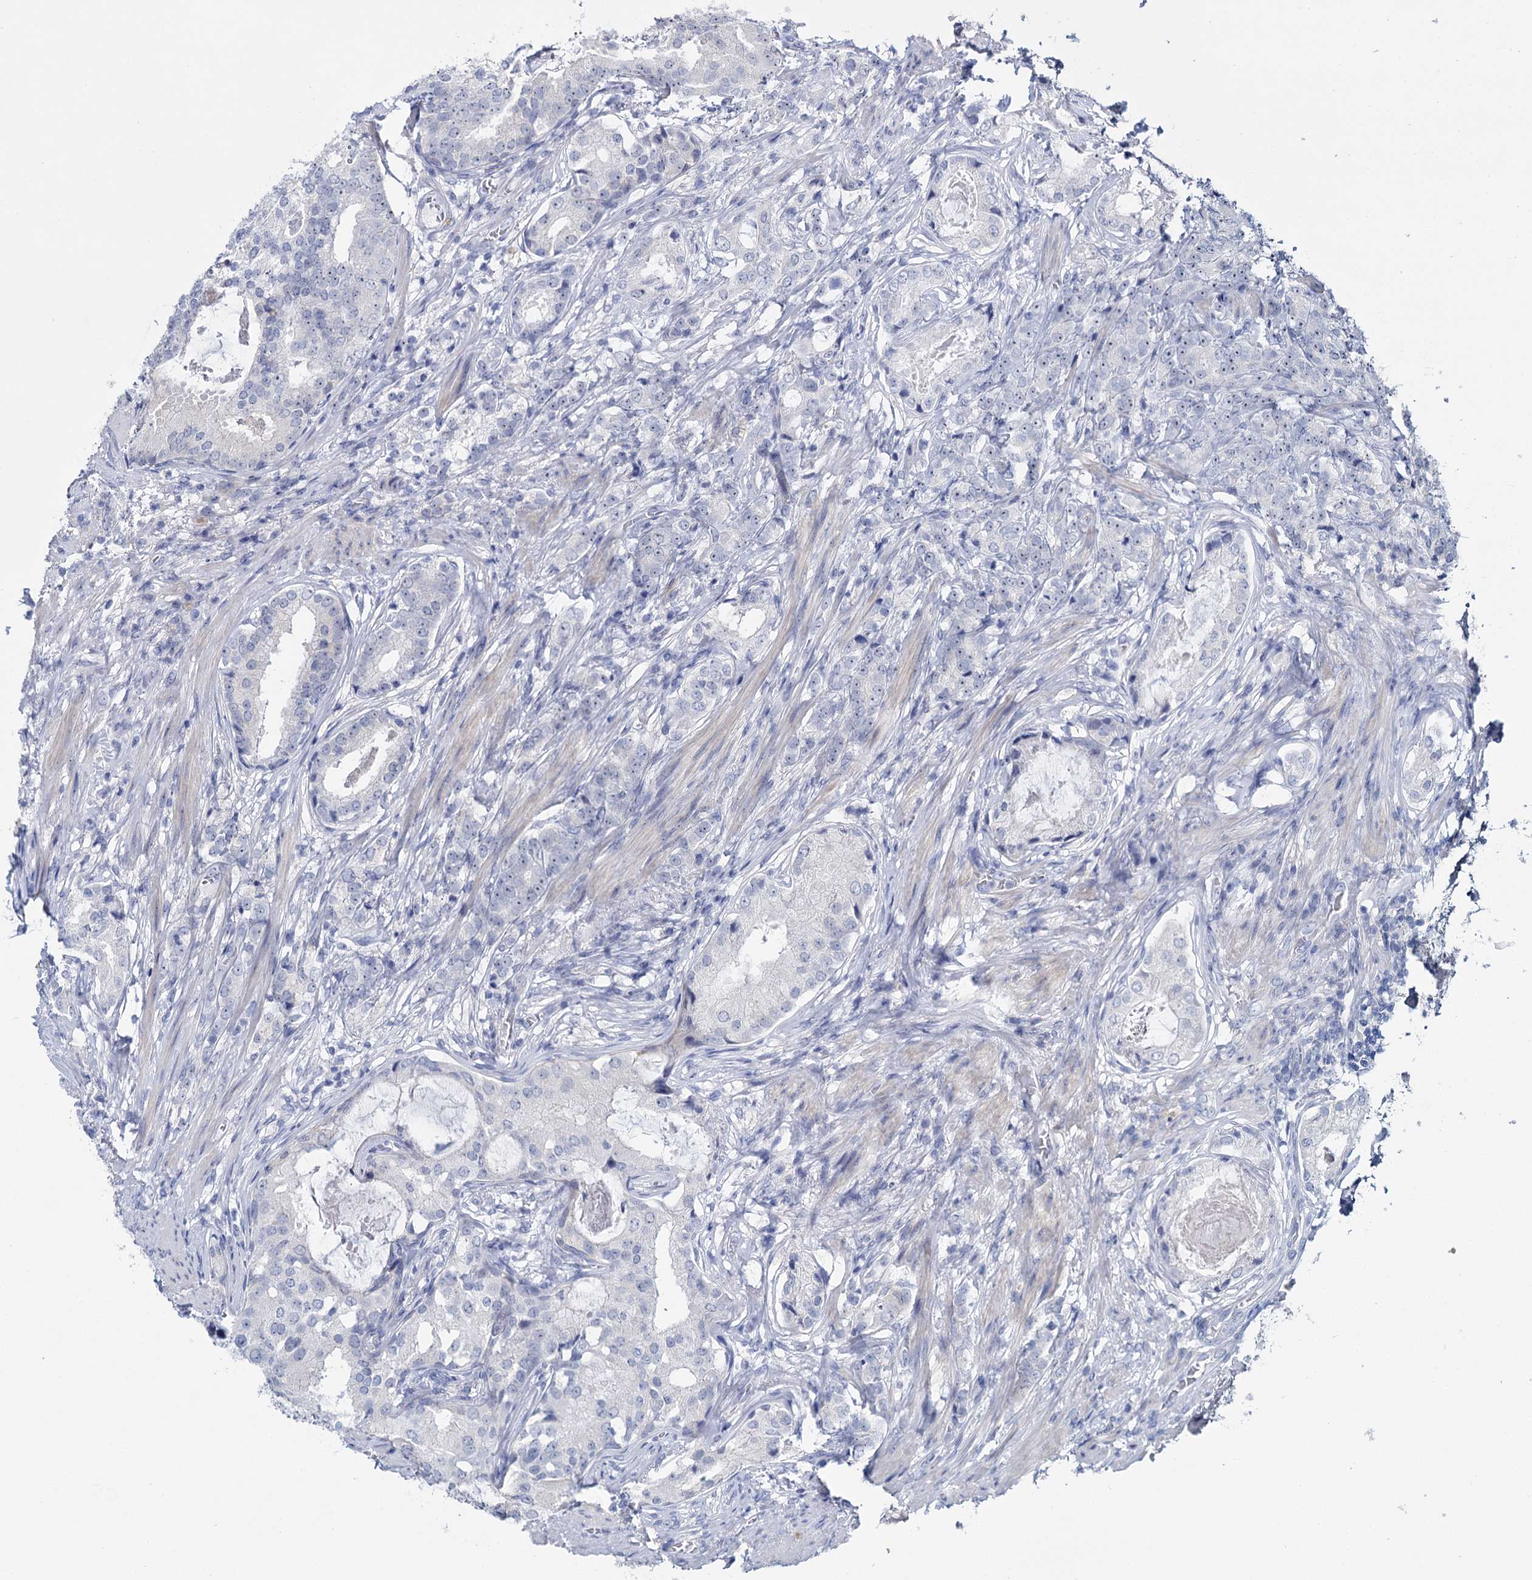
{"staining": {"intensity": "negative", "quantity": "none", "location": "none"}, "tissue": "prostate cancer", "cell_type": "Tumor cells", "image_type": "cancer", "snomed": [{"axis": "morphology", "description": "Adenocarcinoma, Low grade"}, {"axis": "topography", "description": "Prostate"}], "caption": "Immunohistochemical staining of human prostate adenocarcinoma (low-grade) demonstrates no significant expression in tumor cells.", "gene": "SFN", "patient": {"sex": "male", "age": 71}}